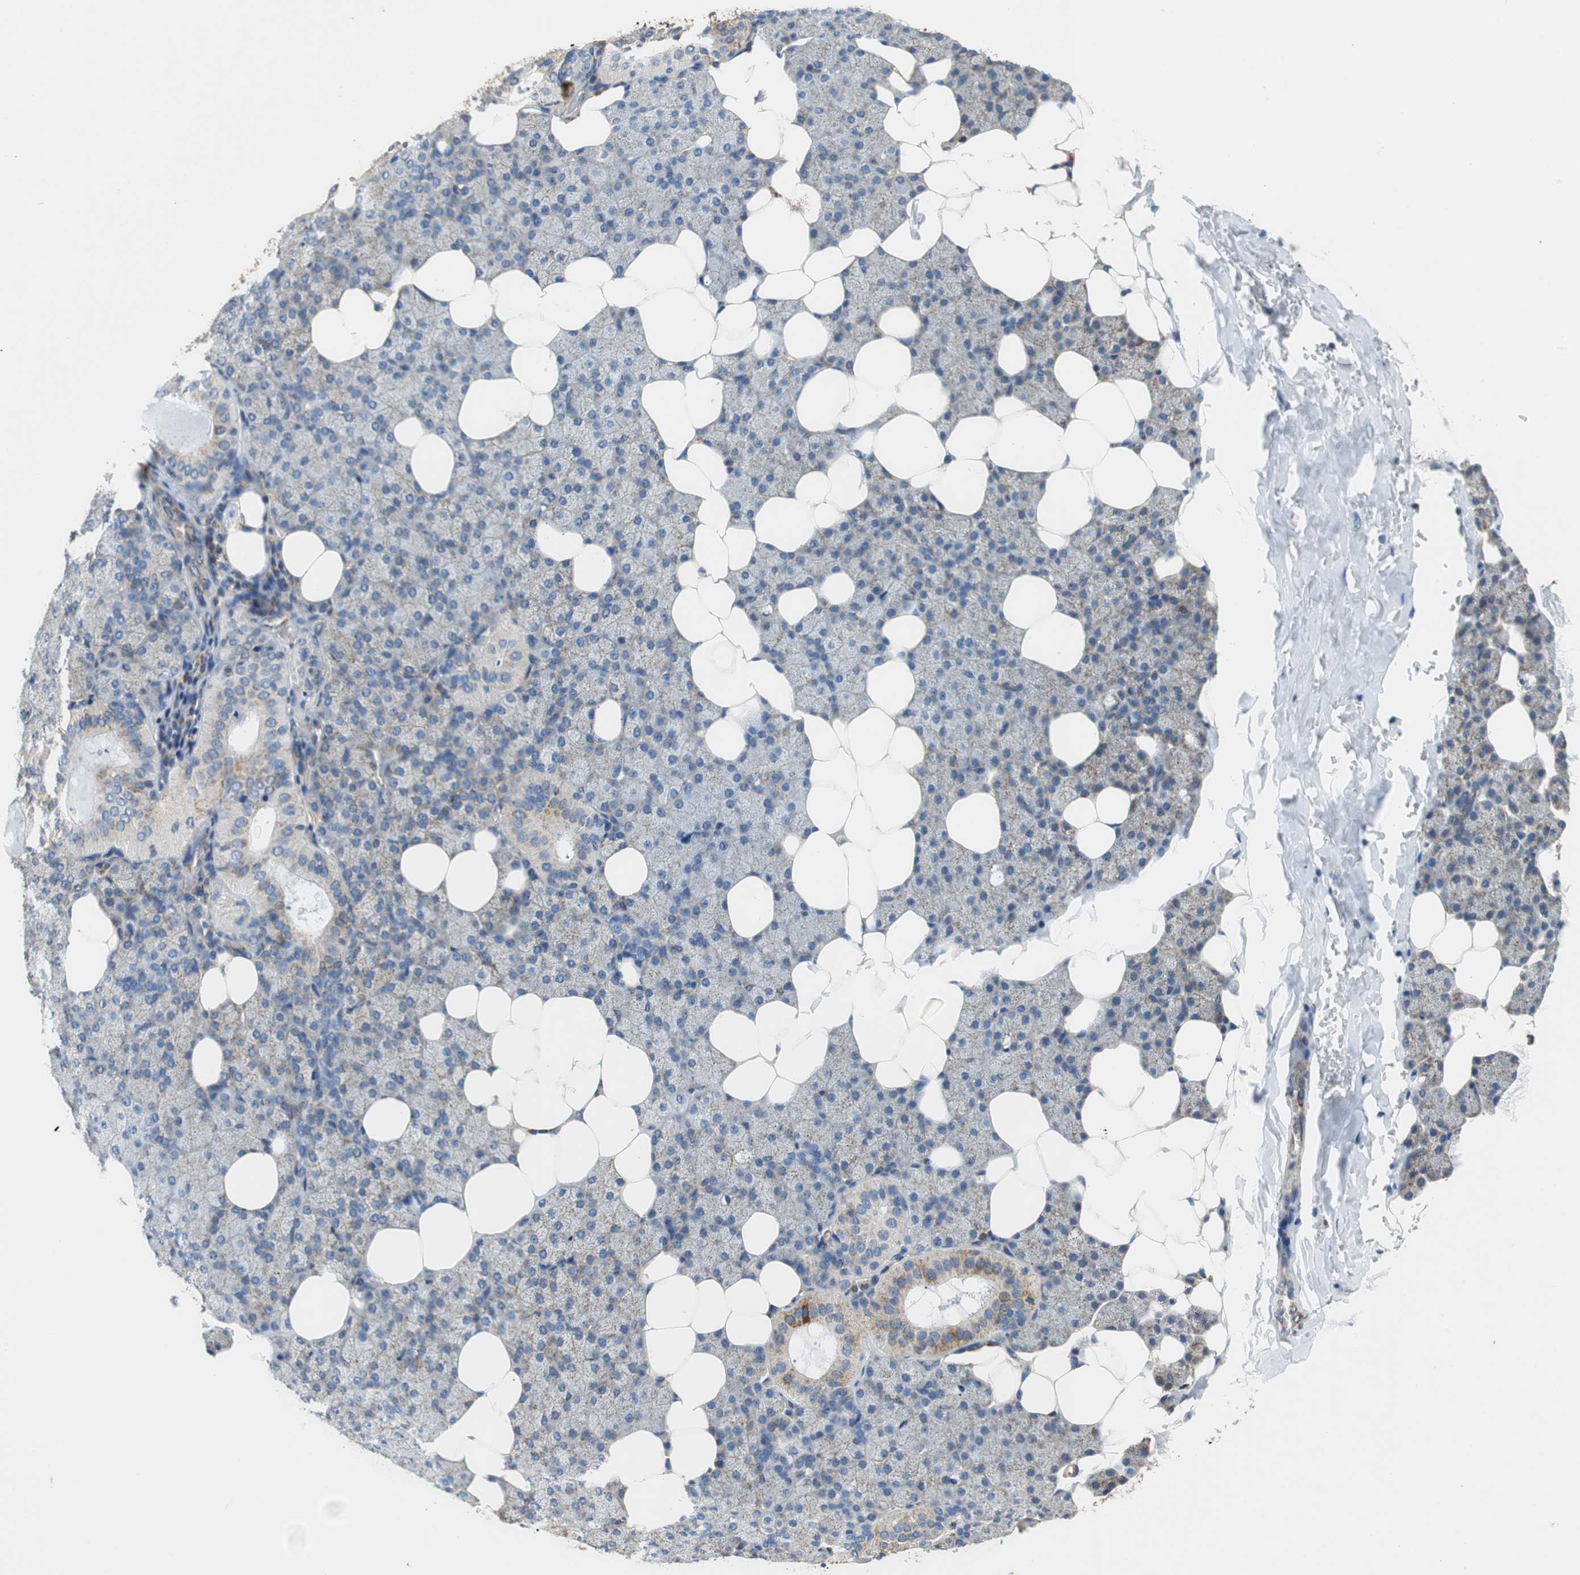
{"staining": {"intensity": "weak", "quantity": "25%-75%", "location": "cytoplasmic/membranous"}, "tissue": "salivary gland", "cell_type": "Glandular cells", "image_type": "normal", "snomed": [{"axis": "morphology", "description": "Normal tissue, NOS"}, {"axis": "topography", "description": "Lymph node"}, {"axis": "topography", "description": "Salivary gland"}], "caption": "Brown immunohistochemical staining in unremarkable salivary gland reveals weak cytoplasmic/membranous staining in about 25%-75% of glandular cells. The staining was performed using DAB, with brown indicating positive protein expression. Nuclei are stained blue with hematoxylin.", "gene": "GSTK1", "patient": {"sex": "male", "age": 8}}